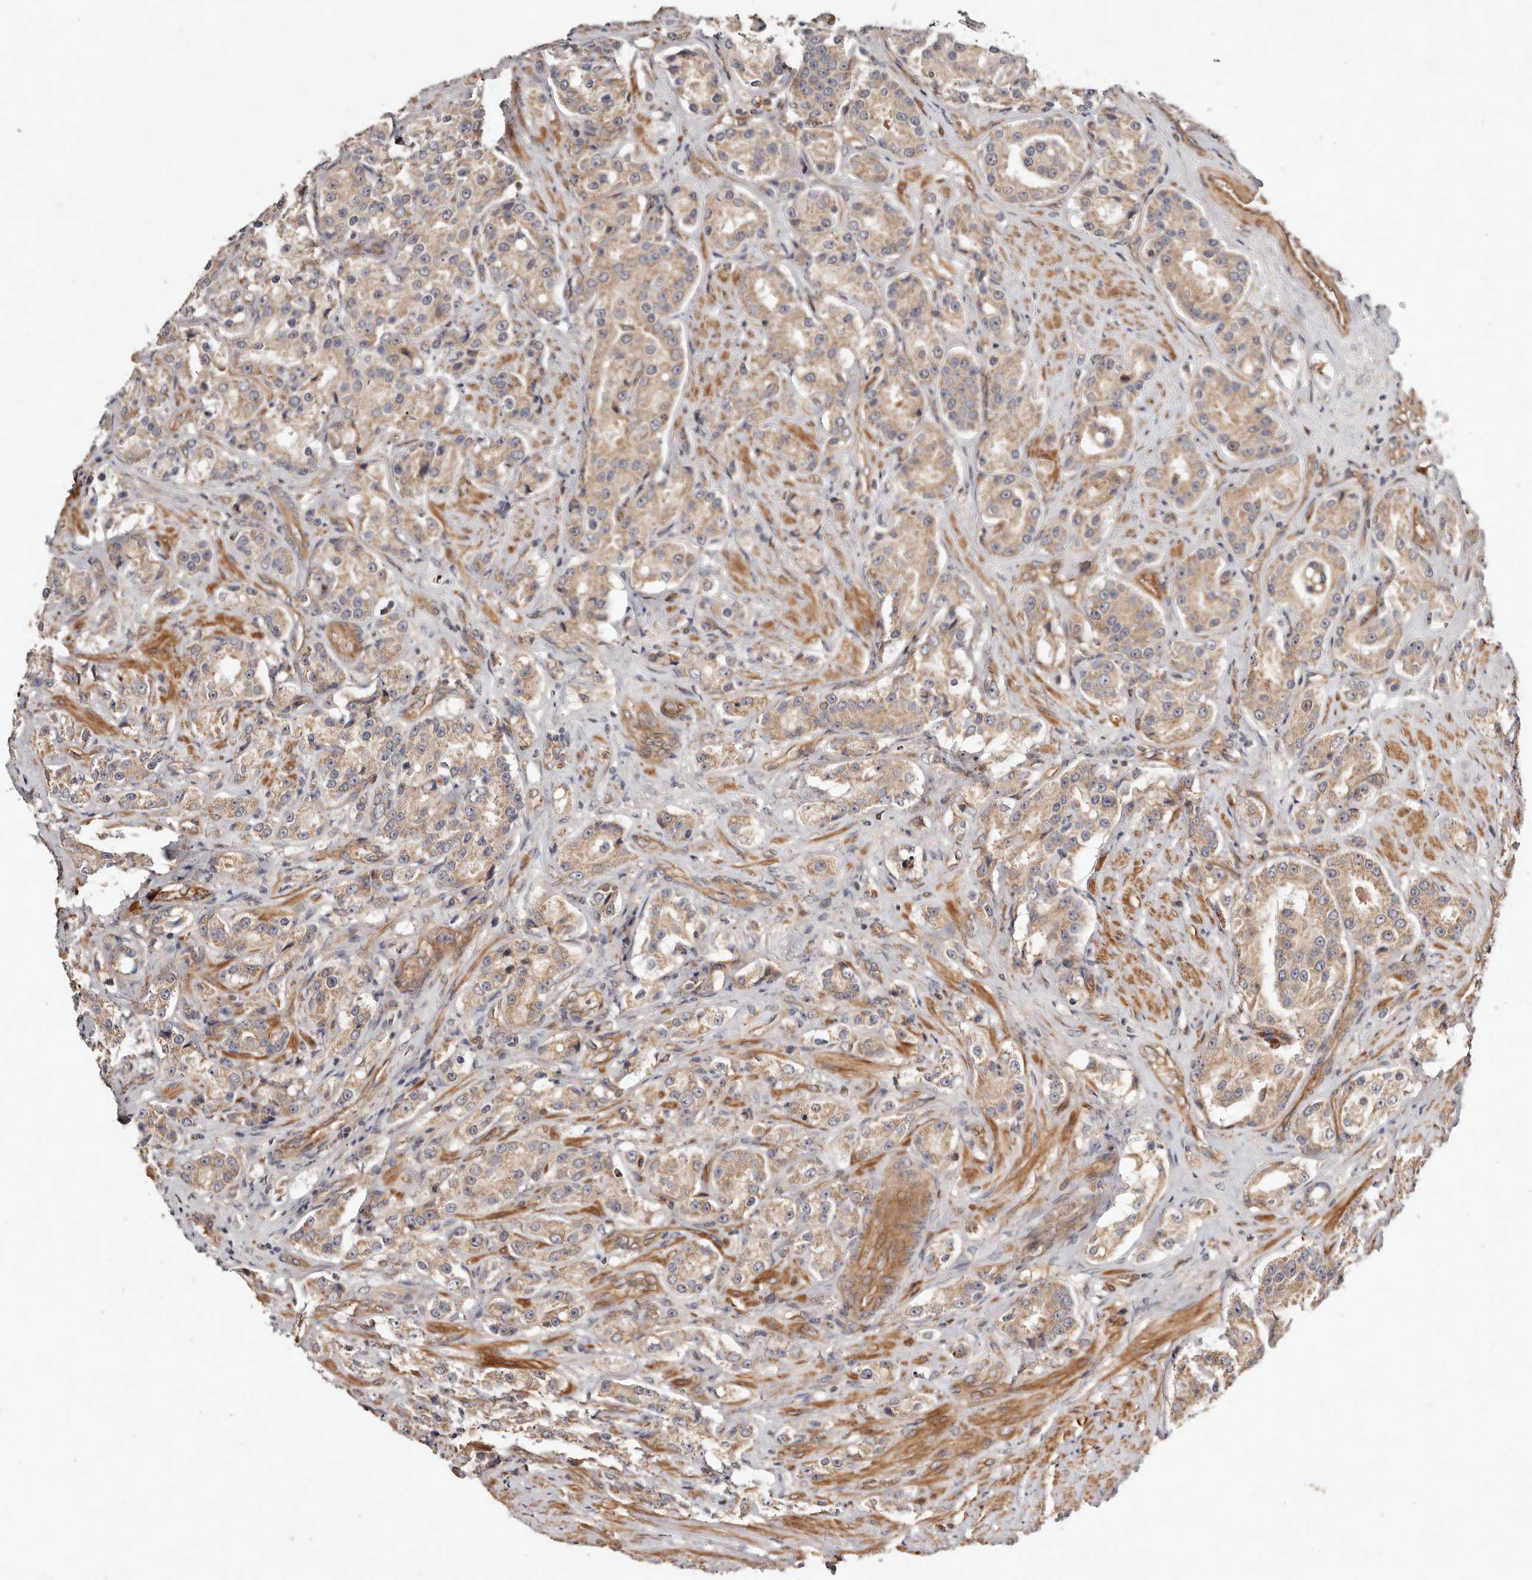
{"staining": {"intensity": "weak", "quantity": ">75%", "location": "cytoplasmic/membranous"}, "tissue": "prostate cancer", "cell_type": "Tumor cells", "image_type": "cancer", "snomed": [{"axis": "morphology", "description": "Adenocarcinoma, High grade"}, {"axis": "topography", "description": "Prostate"}], "caption": "A brown stain labels weak cytoplasmic/membranous staining of a protein in human adenocarcinoma (high-grade) (prostate) tumor cells.", "gene": "MACF1", "patient": {"sex": "male", "age": 60}}